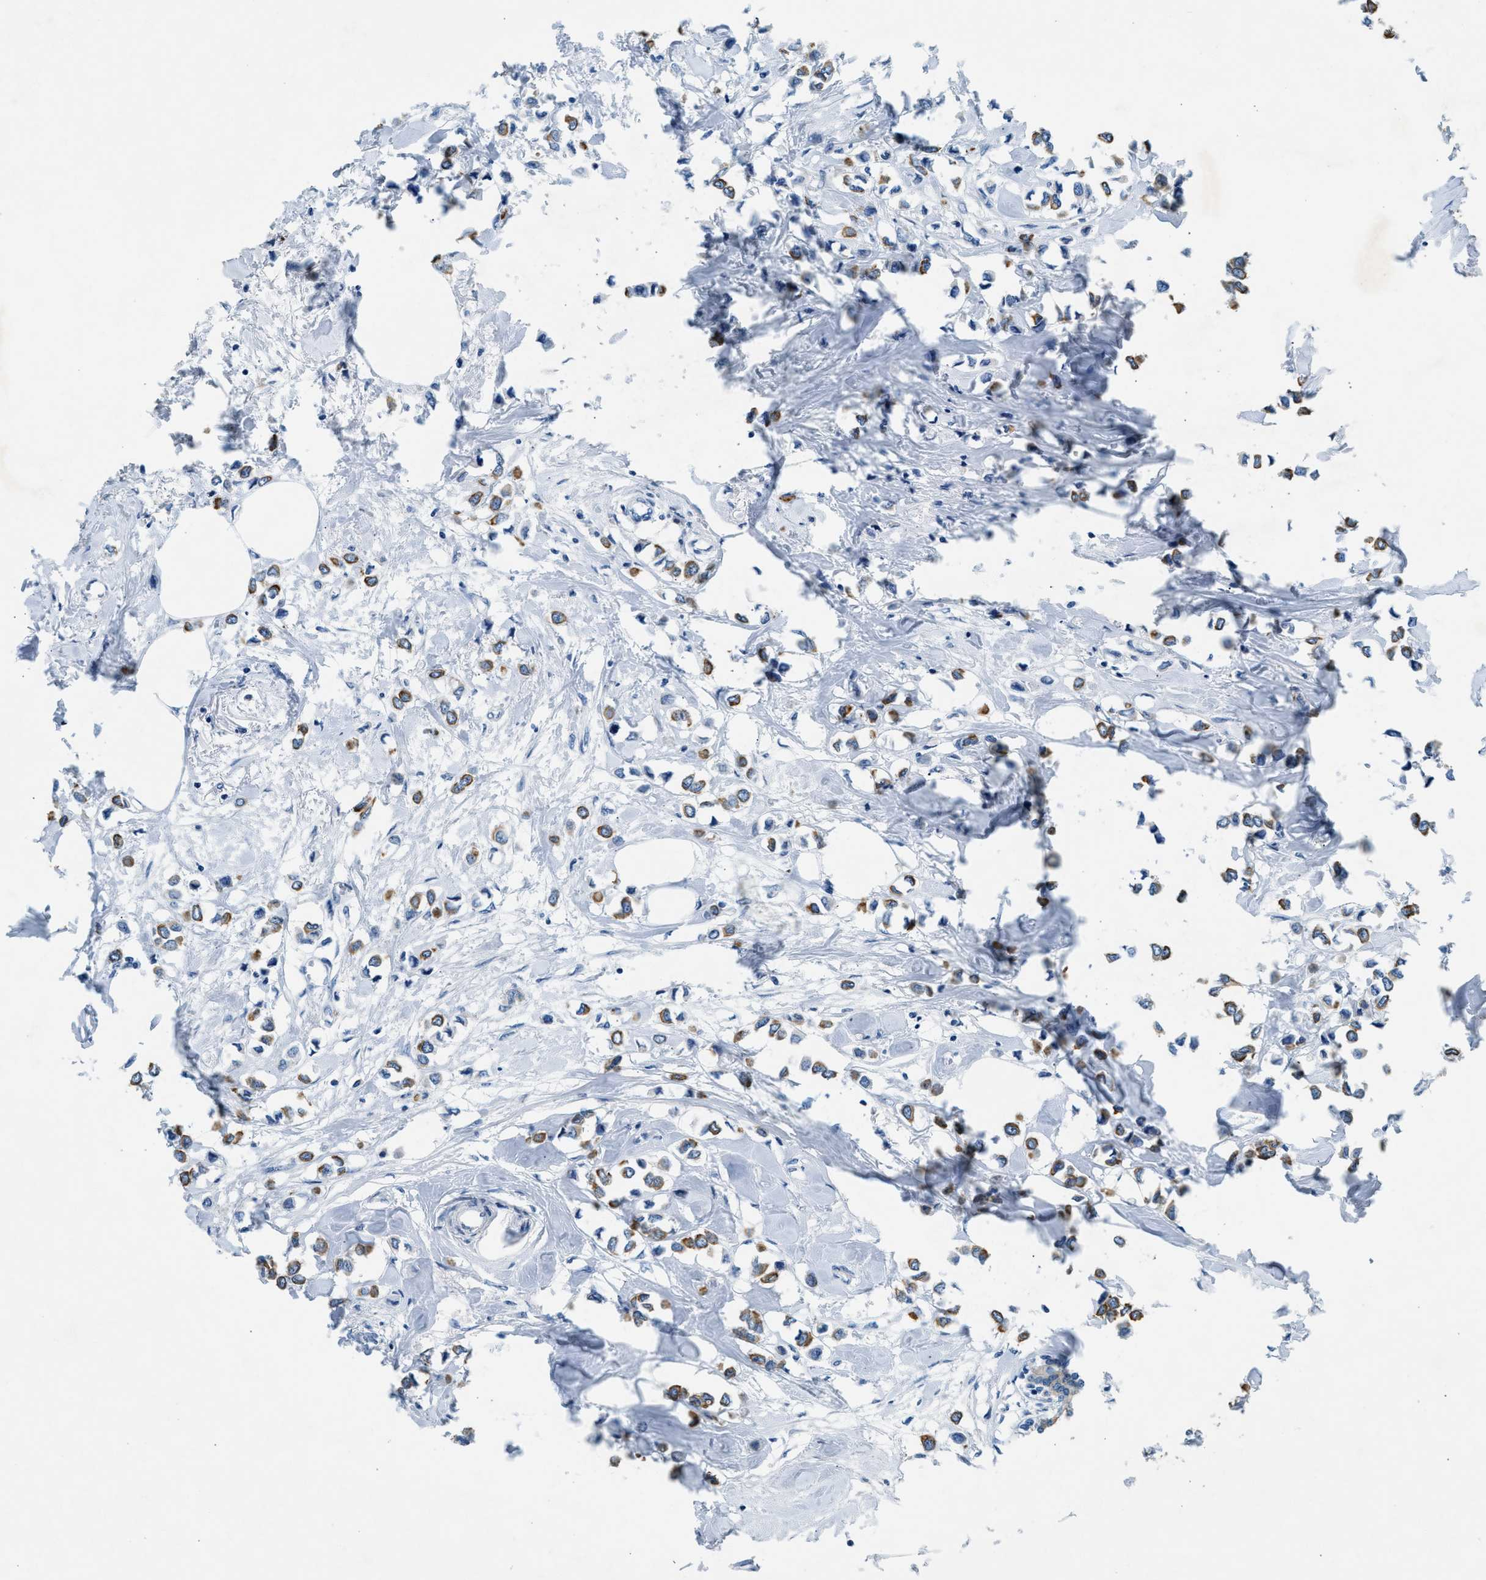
{"staining": {"intensity": "moderate", "quantity": ">75%", "location": "cytoplasmic/membranous"}, "tissue": "breast cancer", "cell_type": "Tumor cells", "image_type": "cancer", "snomed": [{"axis": "morphology", "description": "Lobular carcinoma"}, {"axis": "topography", "description": "Breast"}], "caption": "Moderate cytoplasmic/membranous expression is present in approximately >75% of tumor cells in breast cancer (lobular carcinoma).", "gene": "CFAP20", "patient": {"sex": "female", "age": 51}}